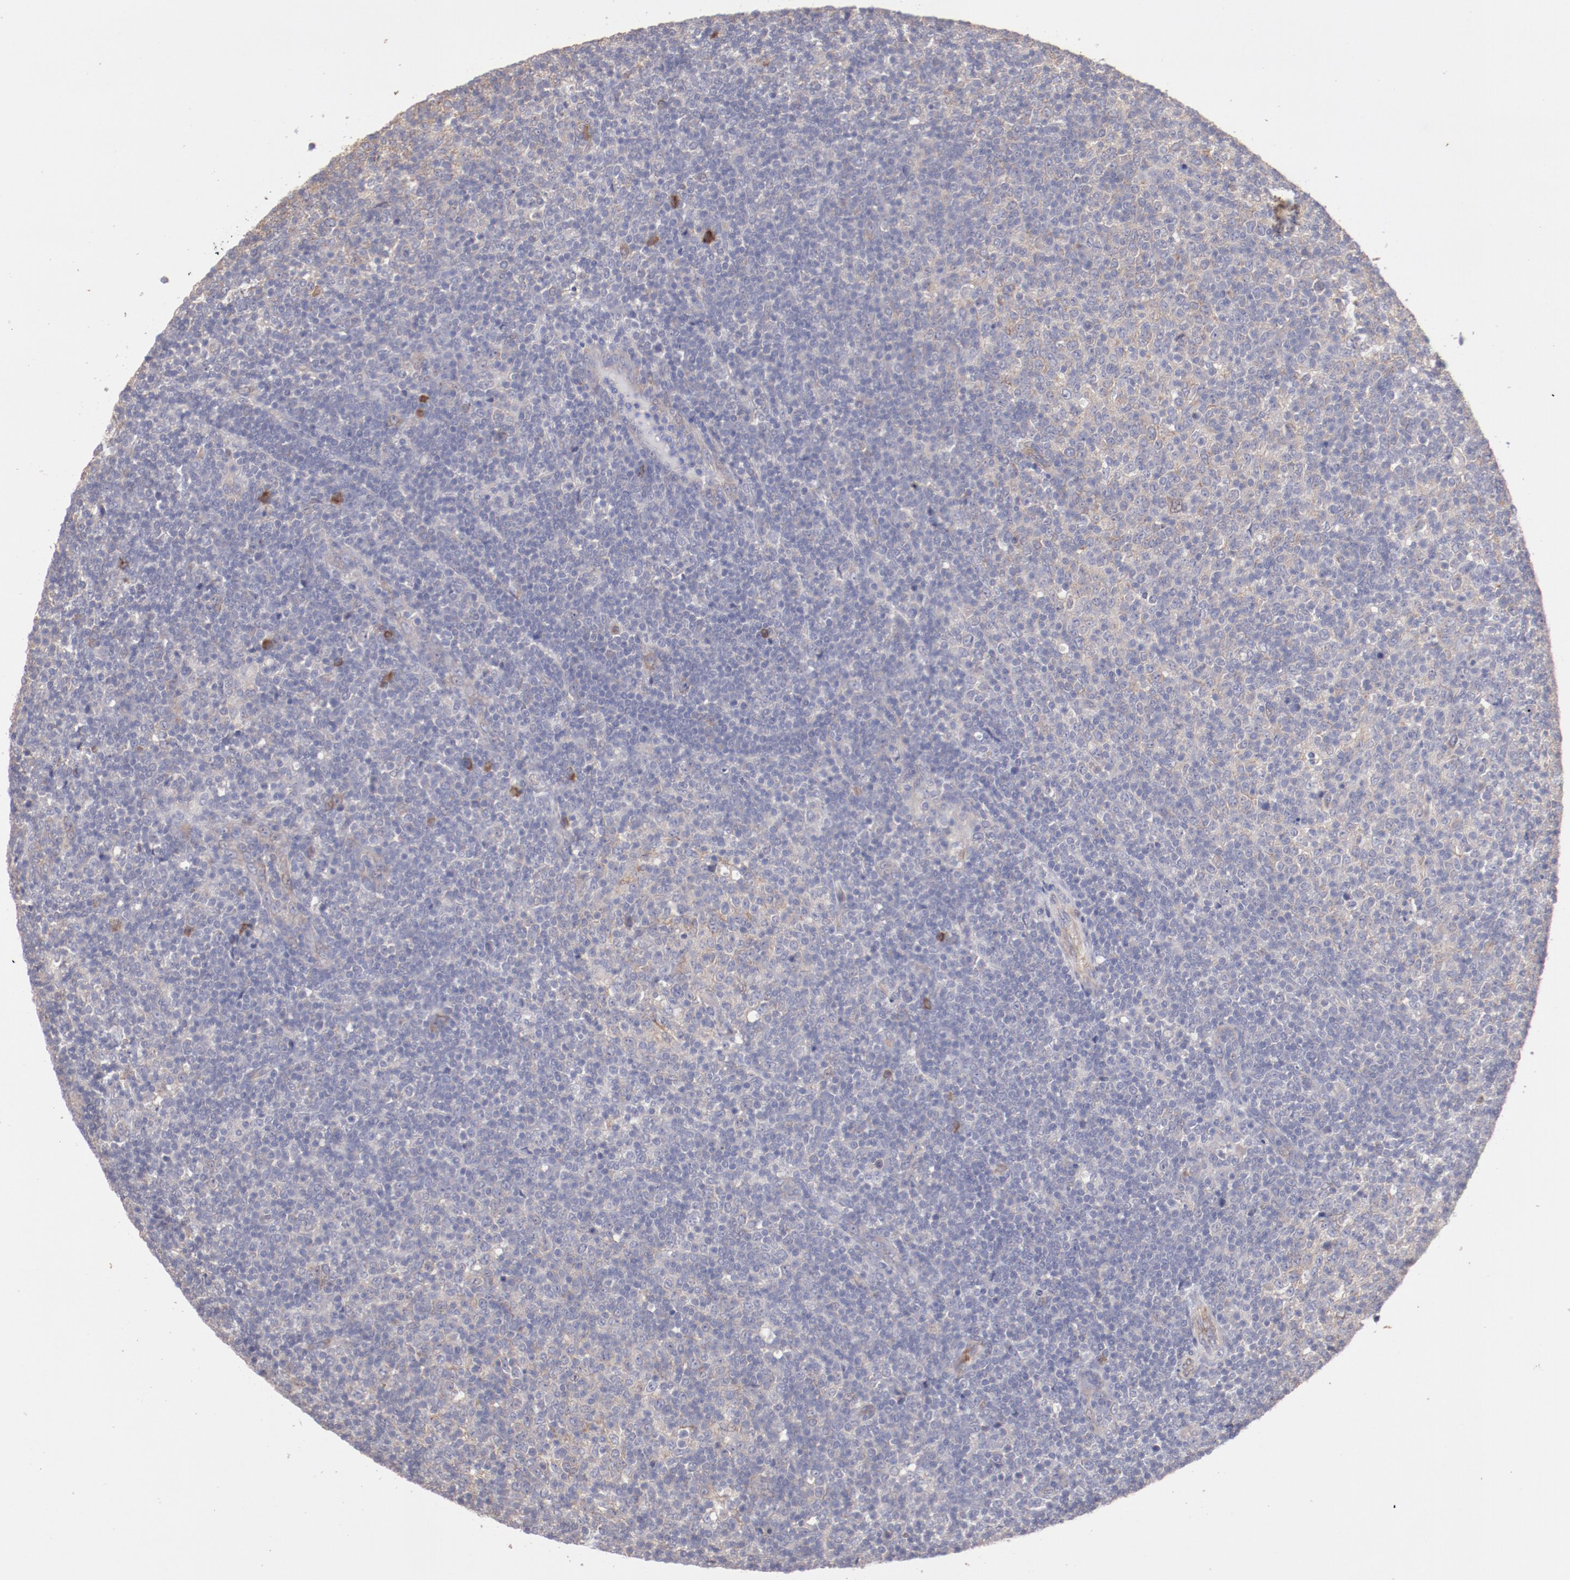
{"staining": {"intensity": "weak", "quantity": "25%-75%", "location": "cytoplasmic/membranous"}, "tissue": "lymphoma", "cell_type": "Tumor cells", "image_type": "cancer", "snomed": [{"axis": "morphology", "description": "Malignant lymphoma, non-Hodgkin's type, Low grade"}, {"axis": "topography", "description": "Lymph node"}], "caption": "Tumor cells reveal low levels of weak cytoplasmic/membranous staining in about 25%-75% of cells in human low-grade malignant lymphoma, non-Hodgkin's type.", "gene": "ENTPD5", "patient": {"sex": "male", "age": 70}}